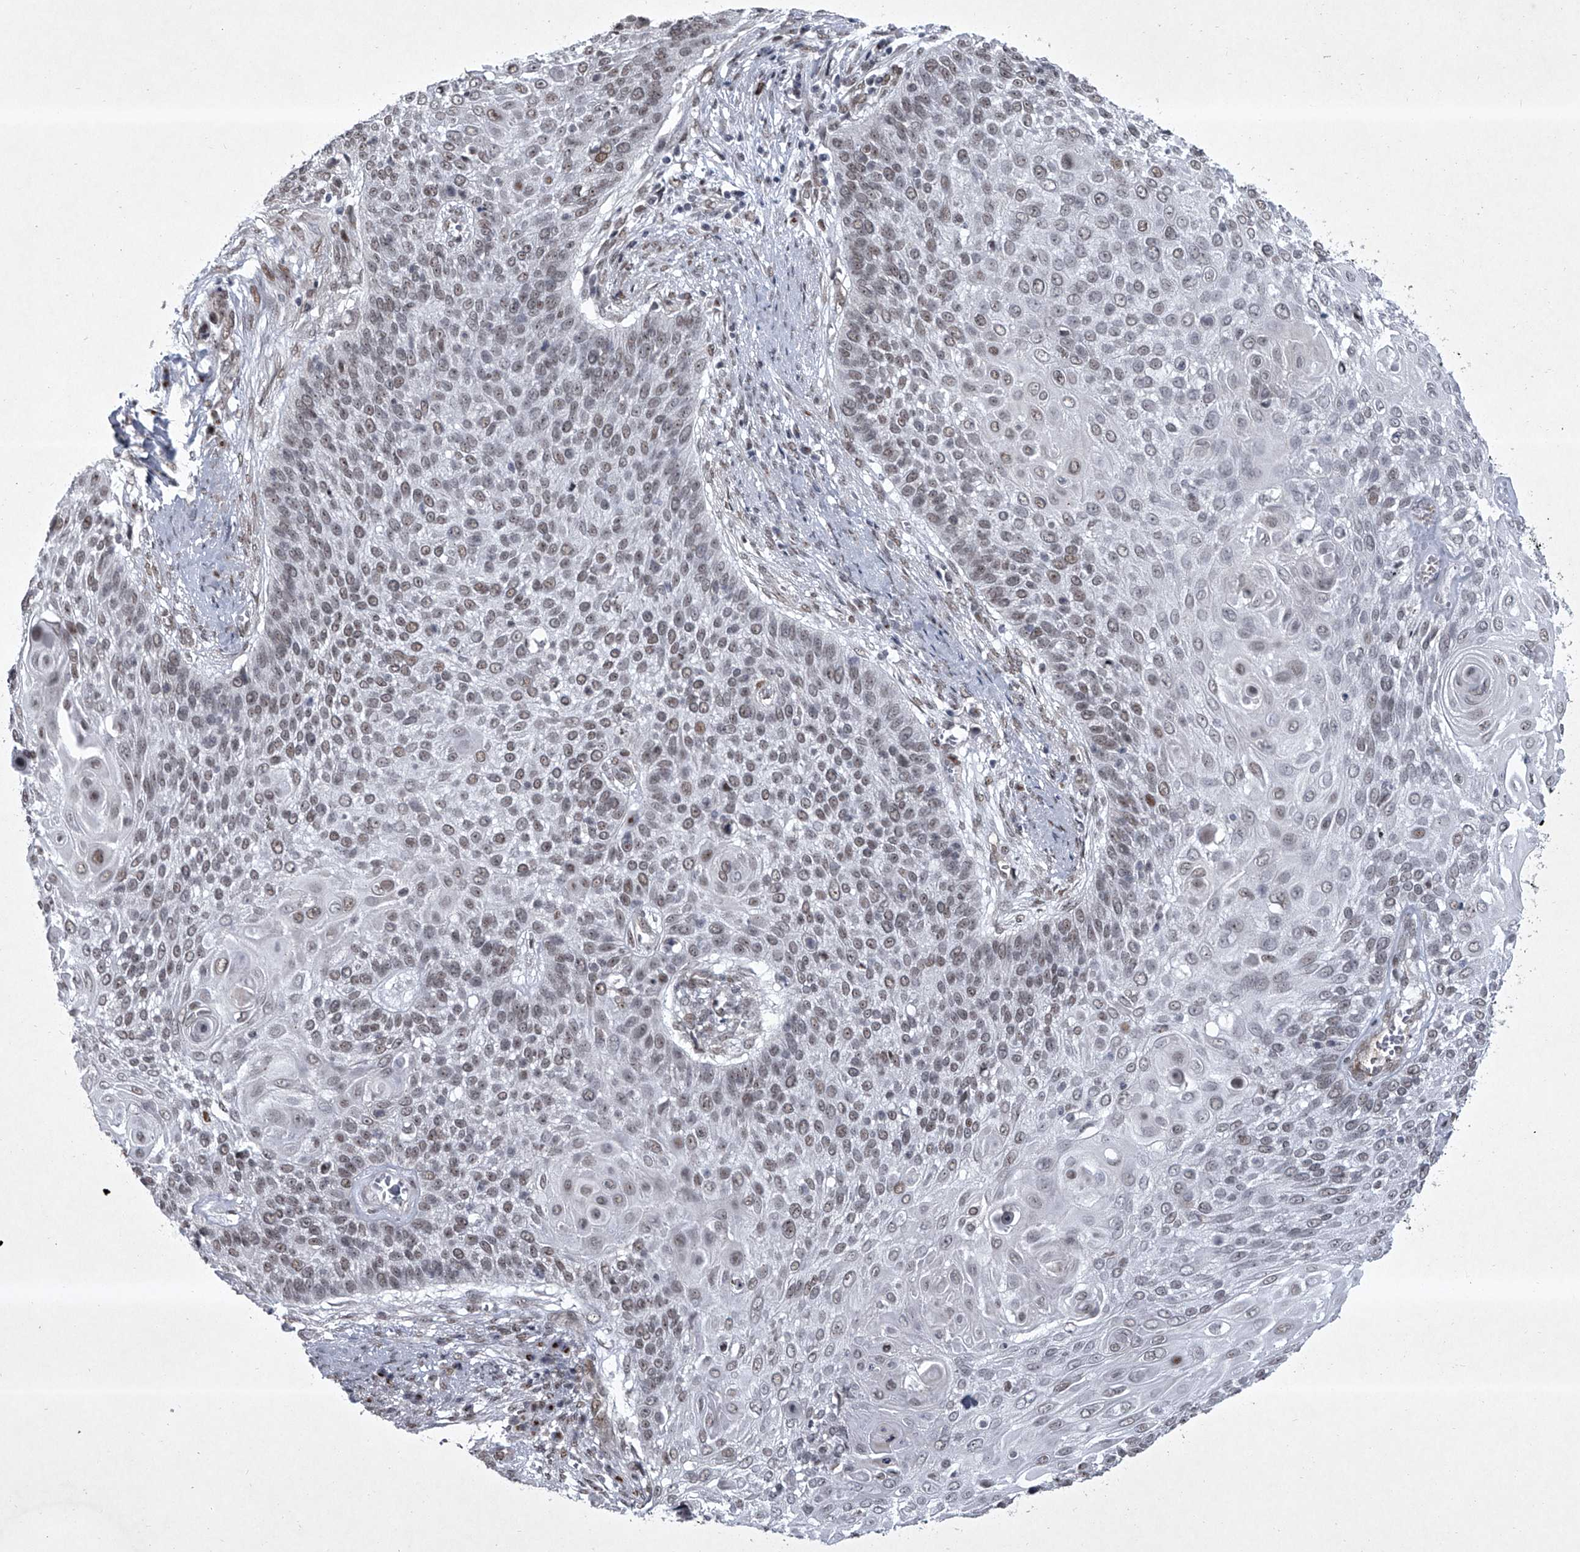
{"staining": {"intensity": "weak", "quantity": ">75%", "location": "nuclear"}, "tissue": "cervical cancer", "cell_type": "Tumor cells", "image_type": "cancer", "snomed": [{"axis": "morphology", "description": "Squamous cell carcinoma, NOS"}, {"axis": "topography", "description": "Cervix"}], "caption": "Protein staining displays weak nuclear positivity in approximately >75% of tumor cells in squamous cell carcinoma (cervical).", "gene": "MLLT1", "patient": {"sex": "female", "age": 39}}